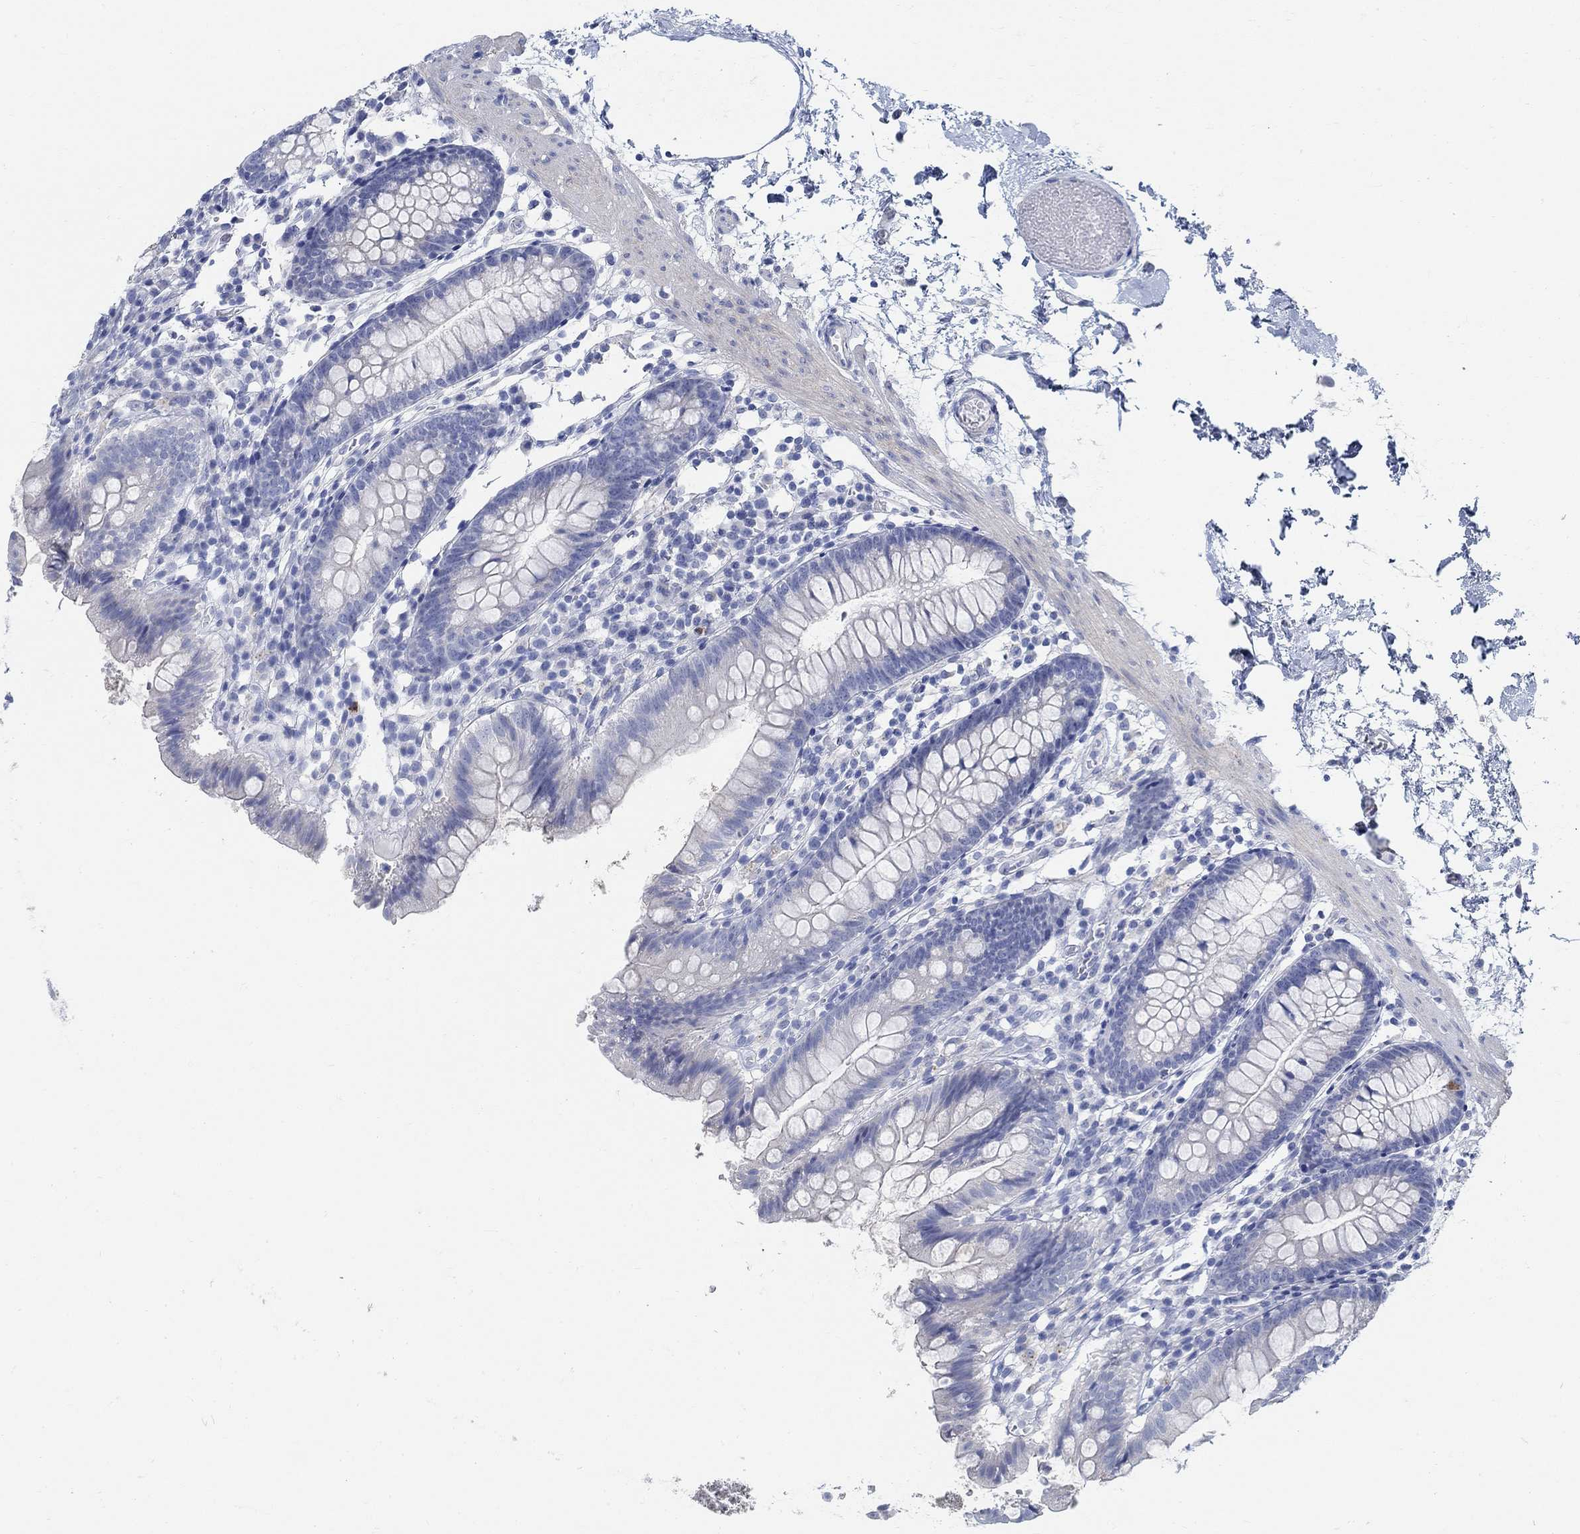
{"staining": {"intensity": "moderate", "quantity": "<25%", "location": "cytoplasmic/membranous"}, "tissue": "small intestine", "cell_type": "Glandular cells", "image_type": "normal", "snomed": [{"axis": "morphology", "description": "Normal tissue, NOS"}, {"axis": "topography", "description": "Small intestine"}], "caption": "Immunohistochemical staining of unremarkable small intestine exhibits <25% levels of moderate cytoplasmic/membranous protein positivity in approximately <25% of glandular cells.", "gene": "RBM20", "patient": {"sex": "female", "age": 90}}